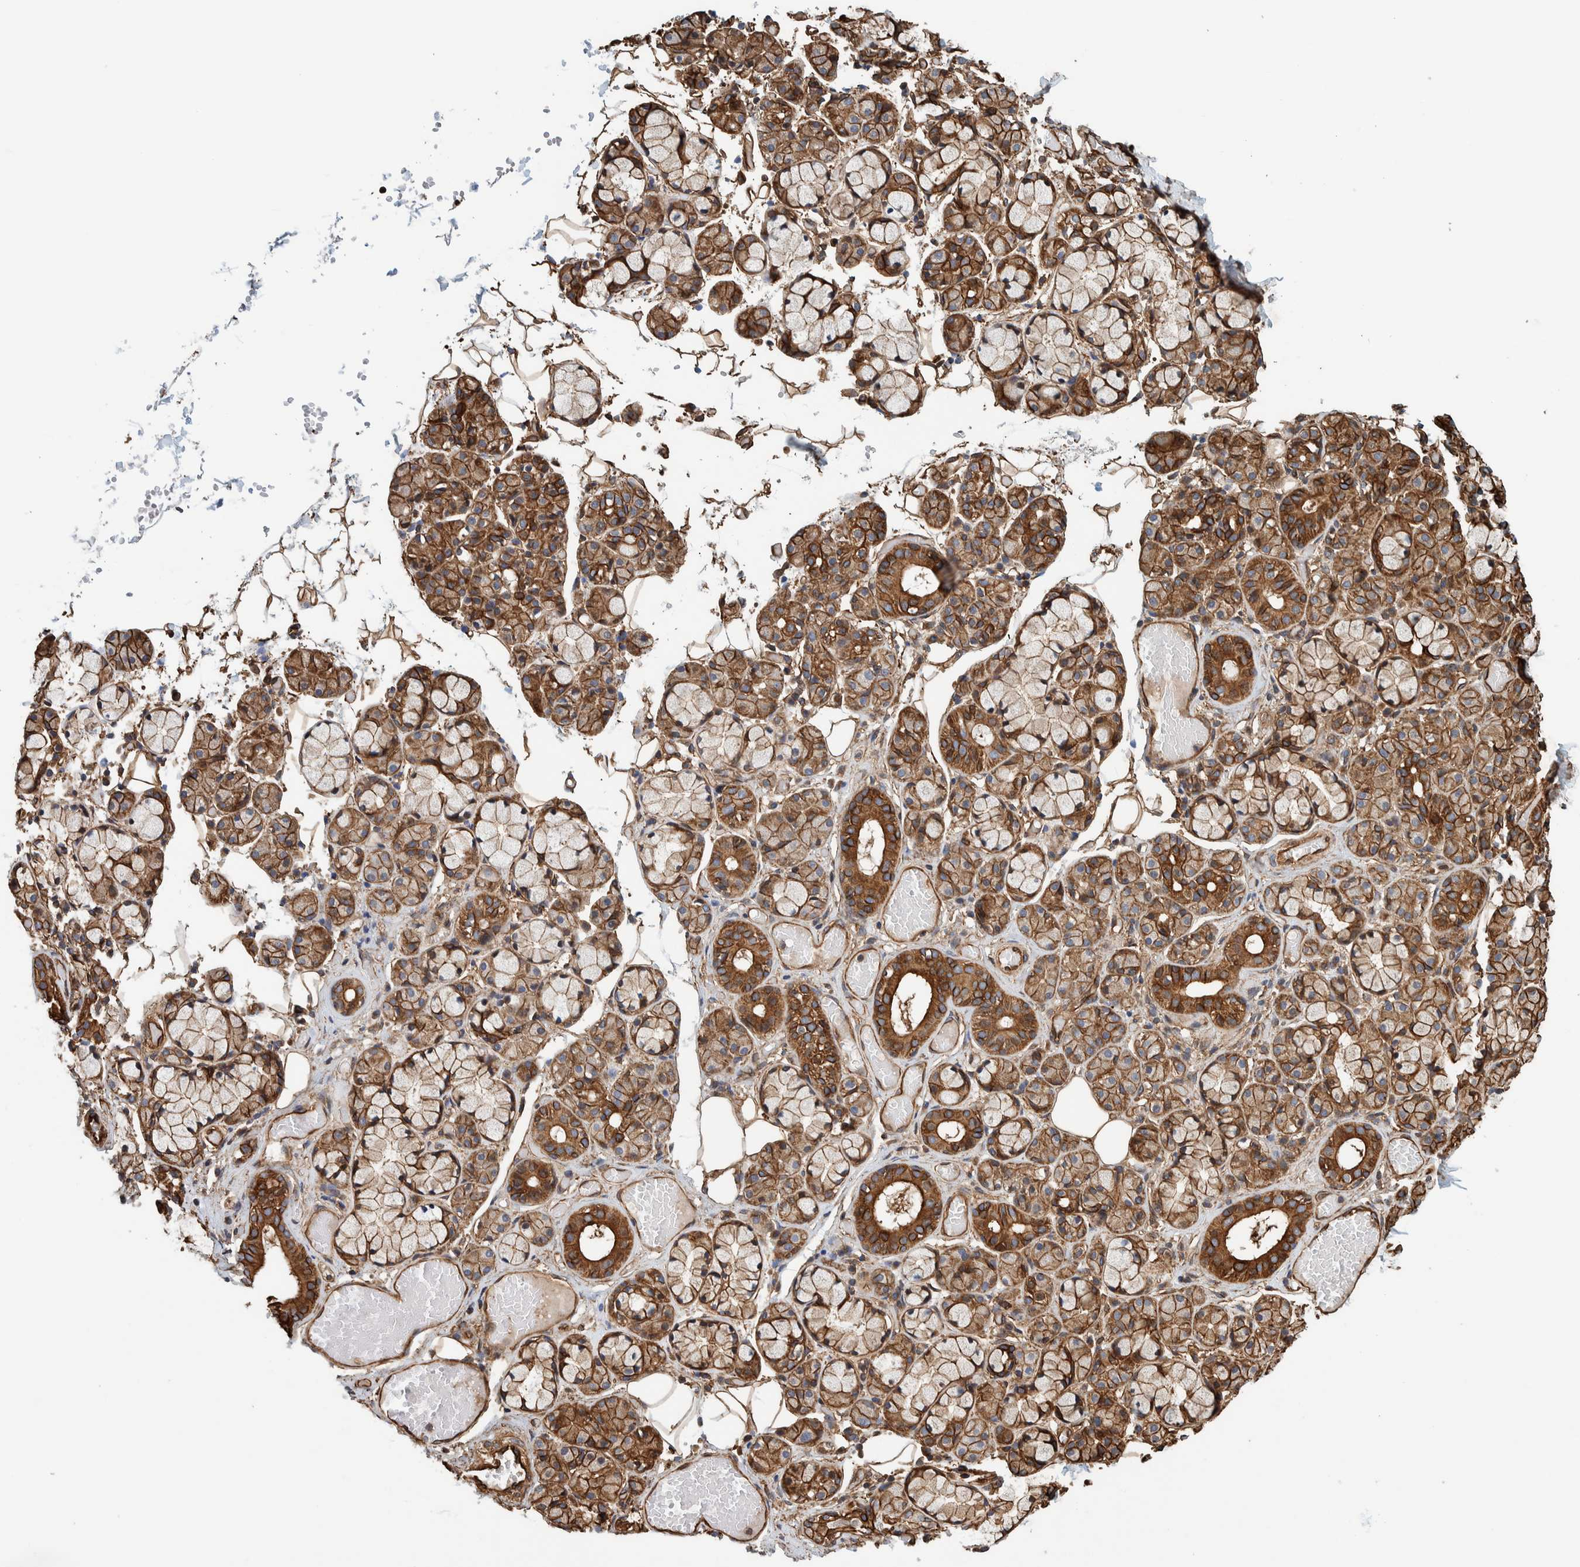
{"staining": {"intensity": "moderate", "quantity": ">75%", "location": "cytoplasmic/membranous"}, "tissue": "salivary gland", "cell_type": "Glandular cells", "image_type": "normal", "snomed": [{"axis": "morphology", "description": "Normal tissue, NOS"}, {"axis": "topography", "description": "Salivary gland"}], "caption": "Glandular cells exhibit medium levels of moderate cytoplasmic/membranous staining in approximately >75% of cells in benign salivary gland.", "gene": "PKD1L1", "patient": {"sex": "male", "age": 63}}